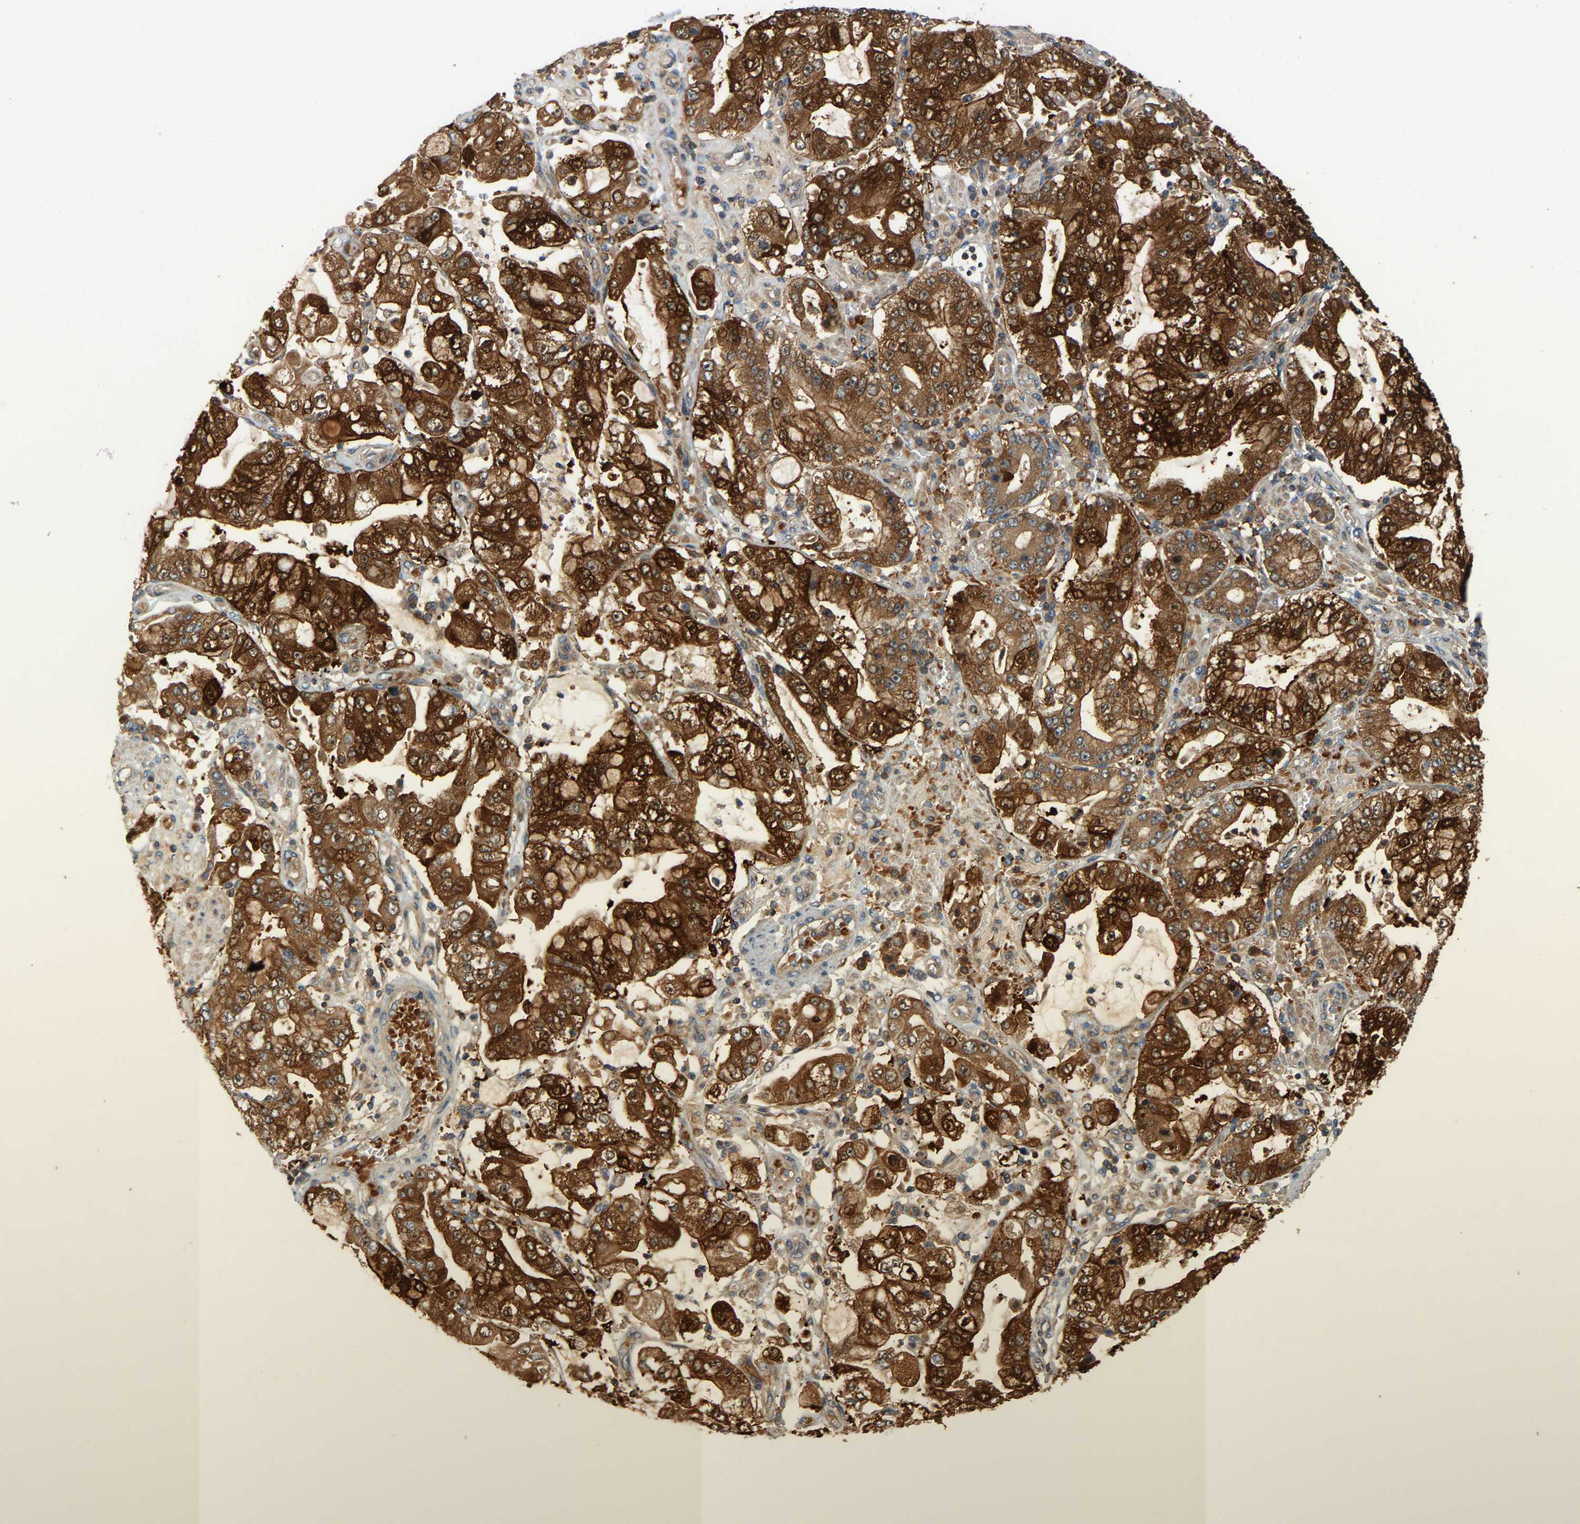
{"staining": {"intensity": "strong", "quantity": ">75%", "location": "cytoplasmic/membranous"}, "tissue": "stomach cancer", "cell_type": "Tumor cells", "image_type": "cancer", "snomed": [{"axis": "morphology", "description": "Adenocarcinoma, NOS"}, {"axis": "topography", "description": "Stomach"}], "caption": "High-power microscopy captured an IHC histopathology image of stomach cancer (adenocarcinoma), revealing strong cytoplasmic/membranous positivity in approximately >75% of tumor cells.", "gene": "AKAP13", "patient": {"sex": "male", "age": 76}}